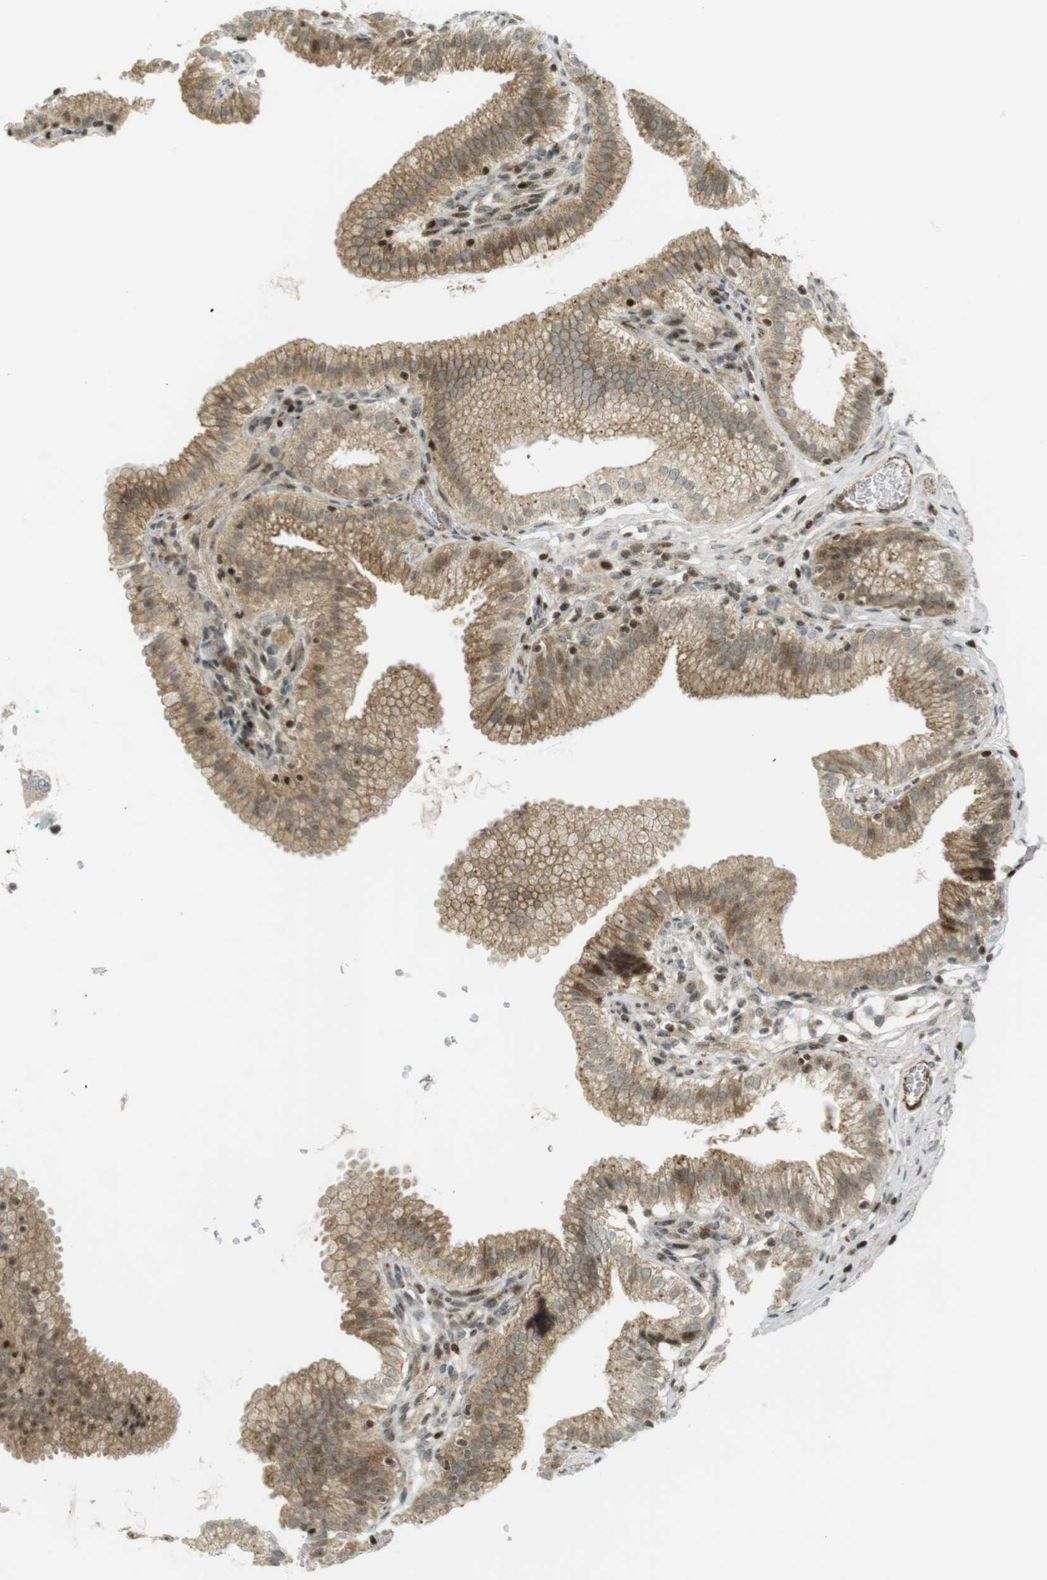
{"staining": {"intensity": "moderate", "quantity": "25%-75%", "location": "cytoplasmic/membranous,nuclear"}, "tissue": "gallbladder", "cell_type": "Glandular cells", "image_type": "normal", "snomed": [{"axis": "morphology", "description": "Normal tissue, NOS"}, {"axis": "topography", "description": "Gallbladder"}], "caption": "Unremarkable gallbladder reveals moderate cytoplasmic/membranous,nuclear positivity in about 25%-75% of glandular cells.", "gene": "PPP1R13B", "patient": {"sex": "male", "age": 54}}